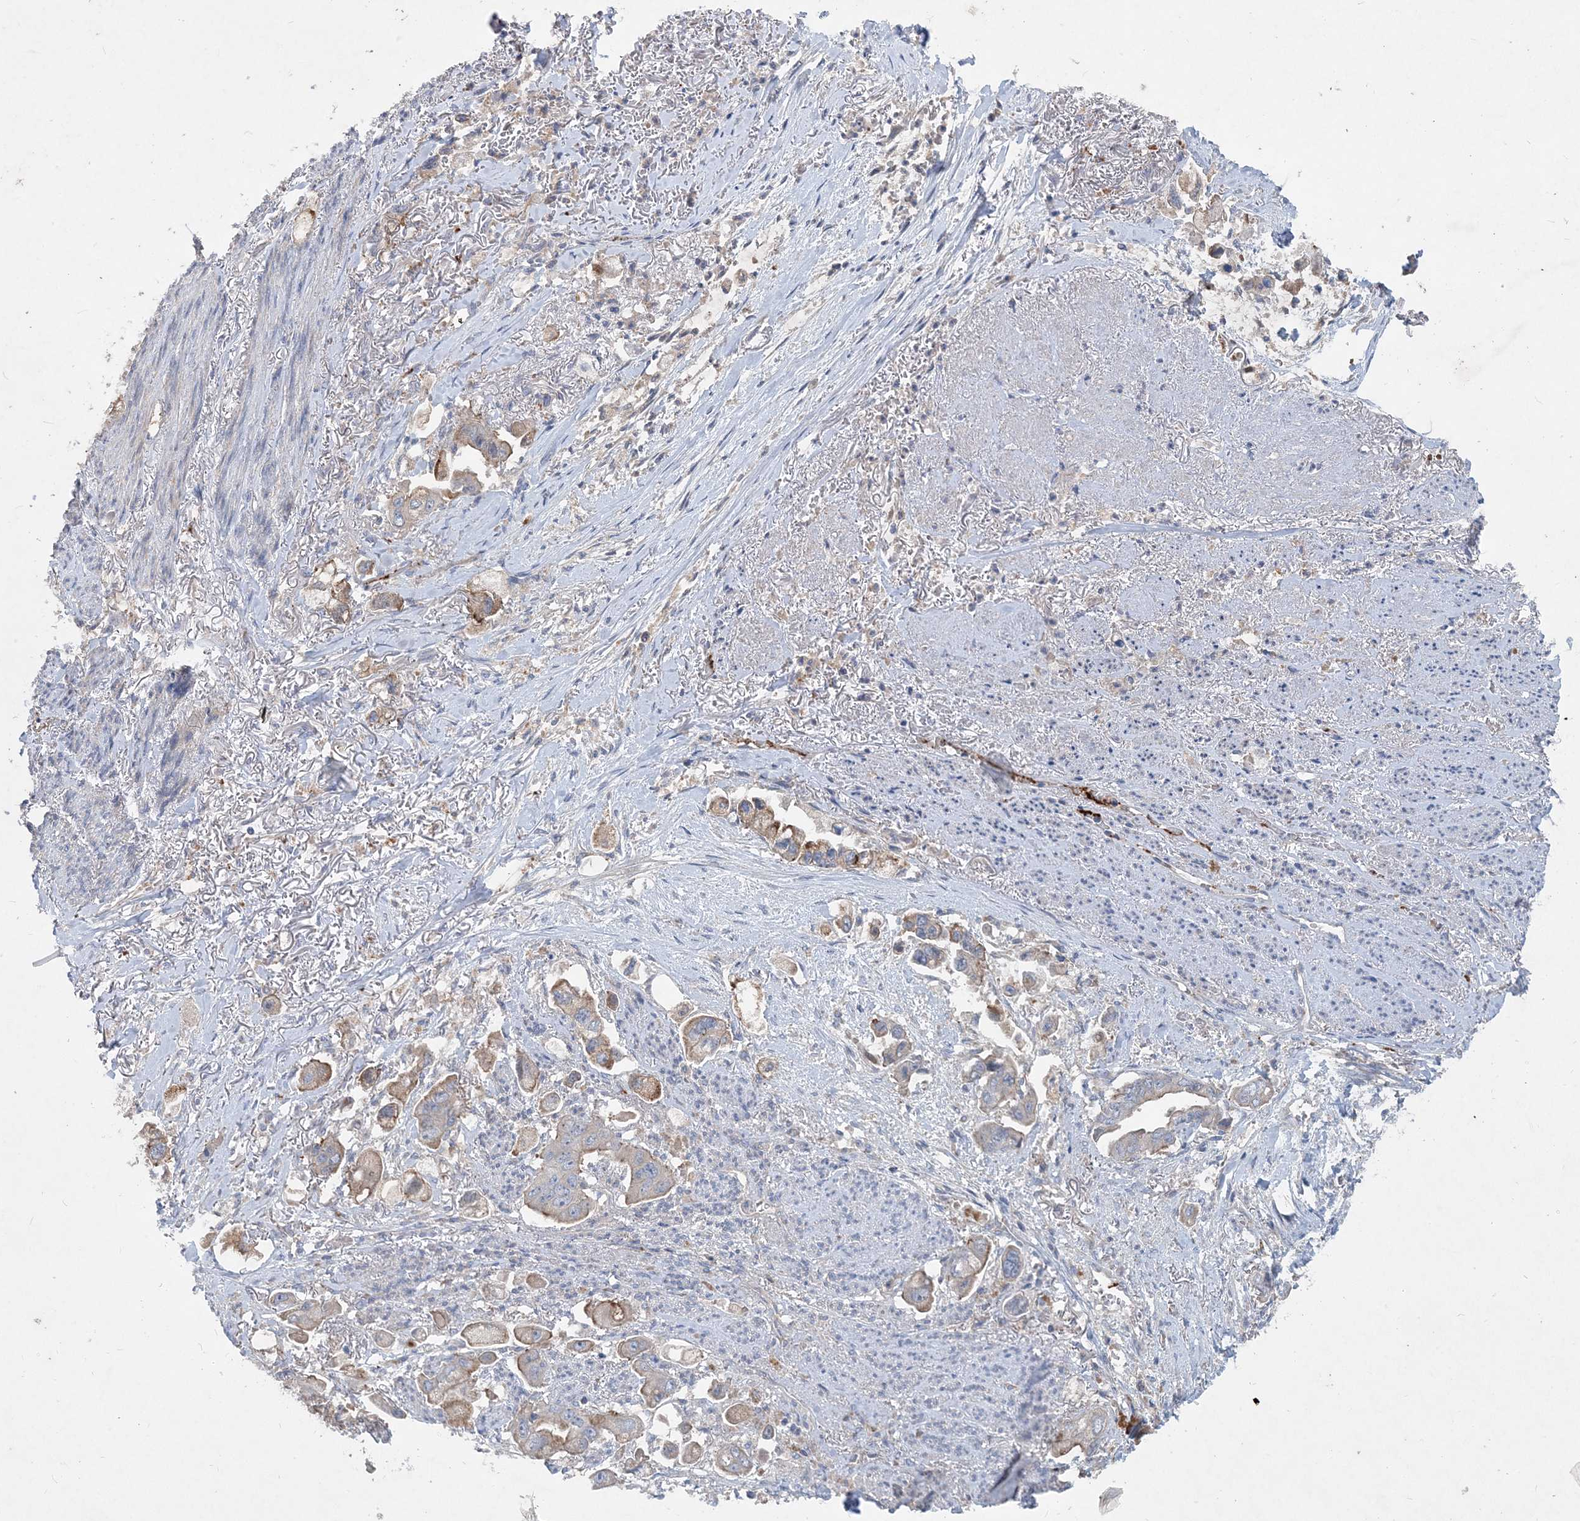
{"staining": {"intensity": "moderate", "quantity": "<25%", "location": "cytoplasmic/membranous"}, "tissue": "stomach cancer", "cell_type": "Tumor cells", "image_type": "cancer", "snomed": [{"axis": "morphology", "description": "Adenocarcinoma, NOS"}, {"axis": "topography", "description": "Stomach"}], "caption": "This is an image of immunohistochemistry (IHC) staining of stomach adenocarcinoma, which shows moderate staining in the cytoplasmic/membranous of tumor cells.", "gene": "ADCK2", "patient": {"sex": "male", "age": 62}}